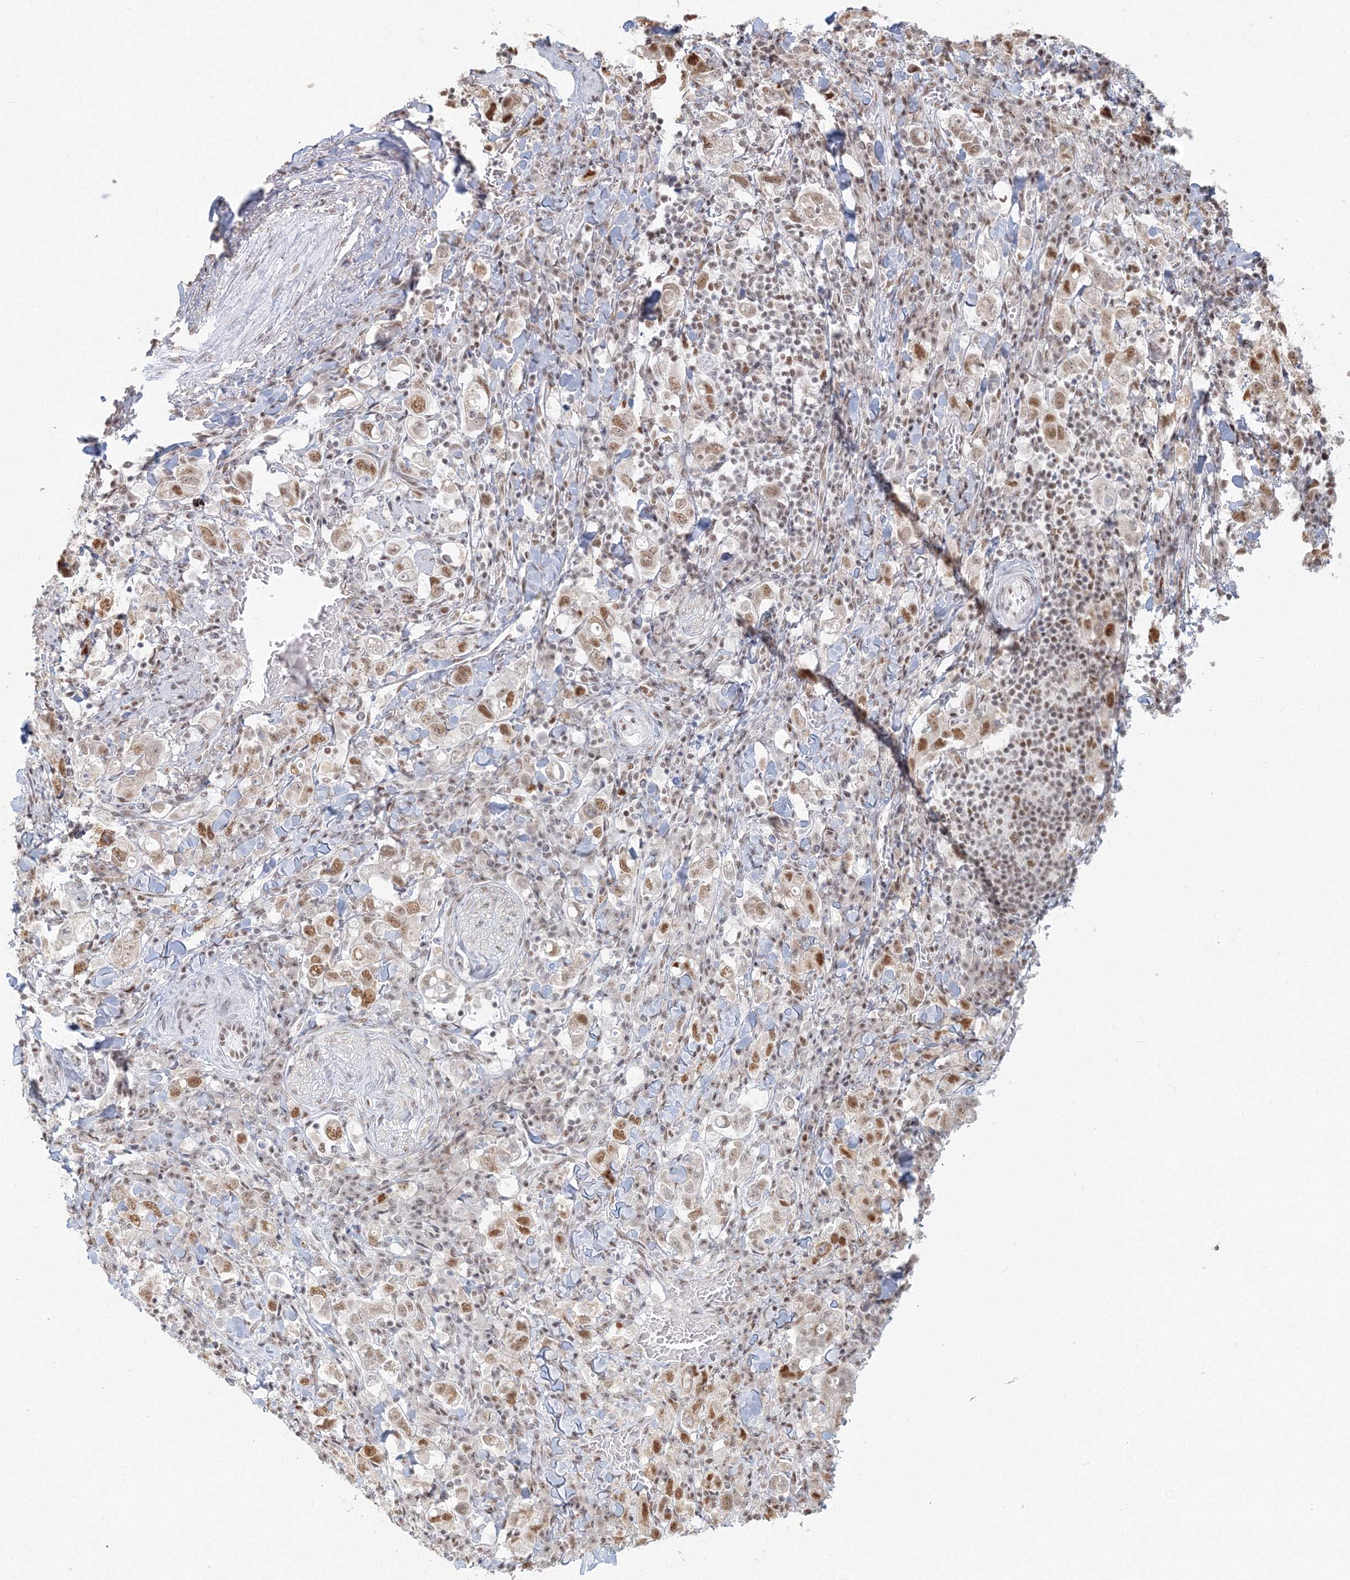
{"staining": {"intensity": "strong", "quantity": ">75%", "location": "nuclear"}, "tissue": "stomach cancer", "cell_type": "Tumor cells", "image_type": "cancer", "snomed": [{"axis": "morphology", "description": "Adenocarcinoma, NOS"}, {"axis": "topography", "description": "Stomach, upper"}], "caption": "Stomach adenocarcinoma stained with a brown dye exhibits strong nuclear positive positivity in about >75% of tumor cells.", "gene": "PPP4R2", "patient": {"sex": "male", "age": 62}}